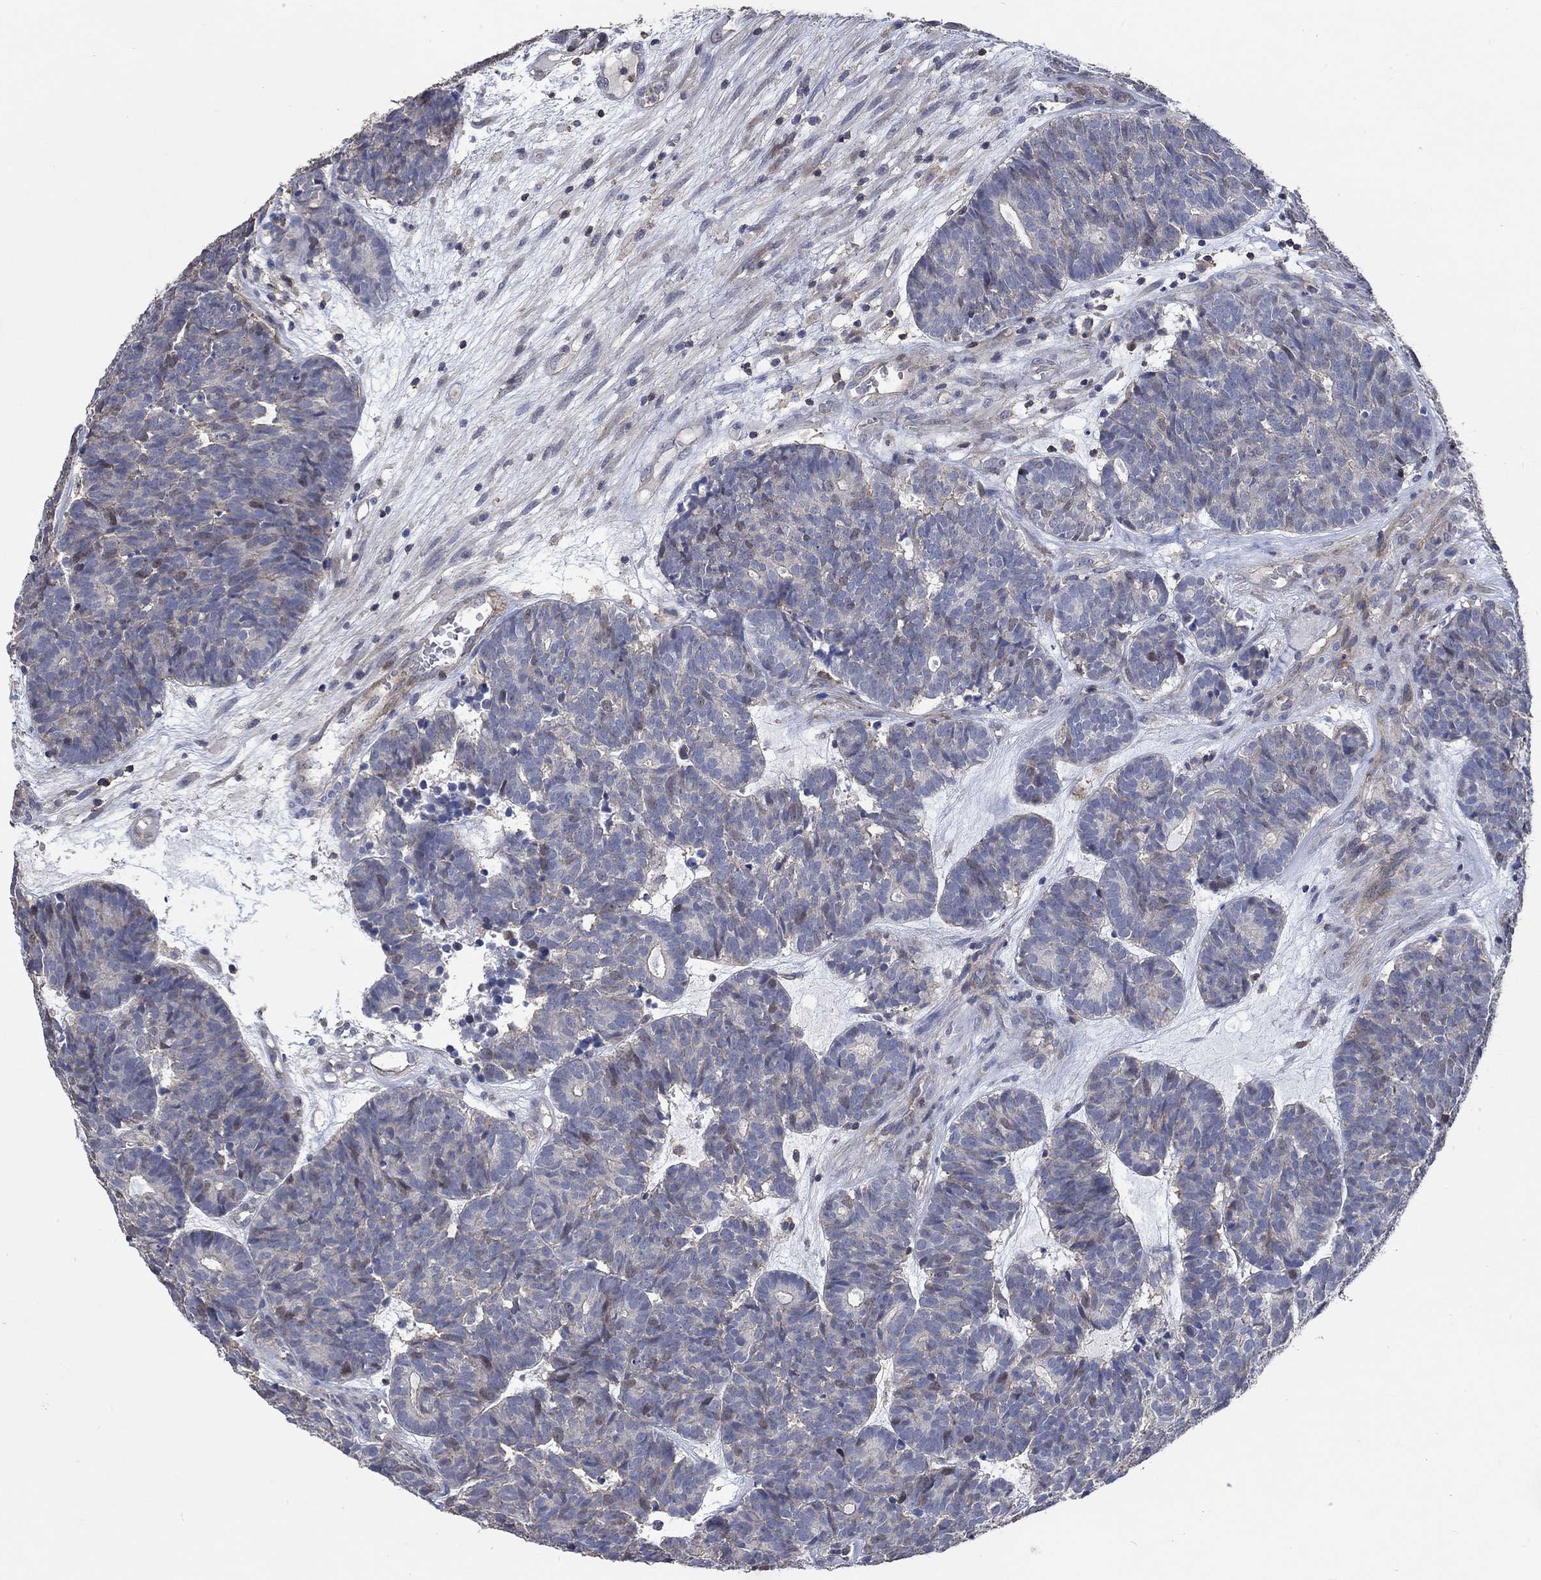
{"staining": {"intensity": "negative", "quantity": "none", "location": "none"}, "tissue": "head and neck cancer", "cell_type": "Tumor cells", "image_type": "cancer", "snomed": [{"axis": "morphology", "description": "Adenocarcinoma, NOS"}, {"axis": "topography", "description": "Head-Neck"}], "caption": "A high-resolution image shows IHC staining of head and neck adenocarcinoma, which demonstrates no significant positivity in tumor cells.", "gene": "TNFAIP8L3", "patient": {"sex": "female", "age": 81}}